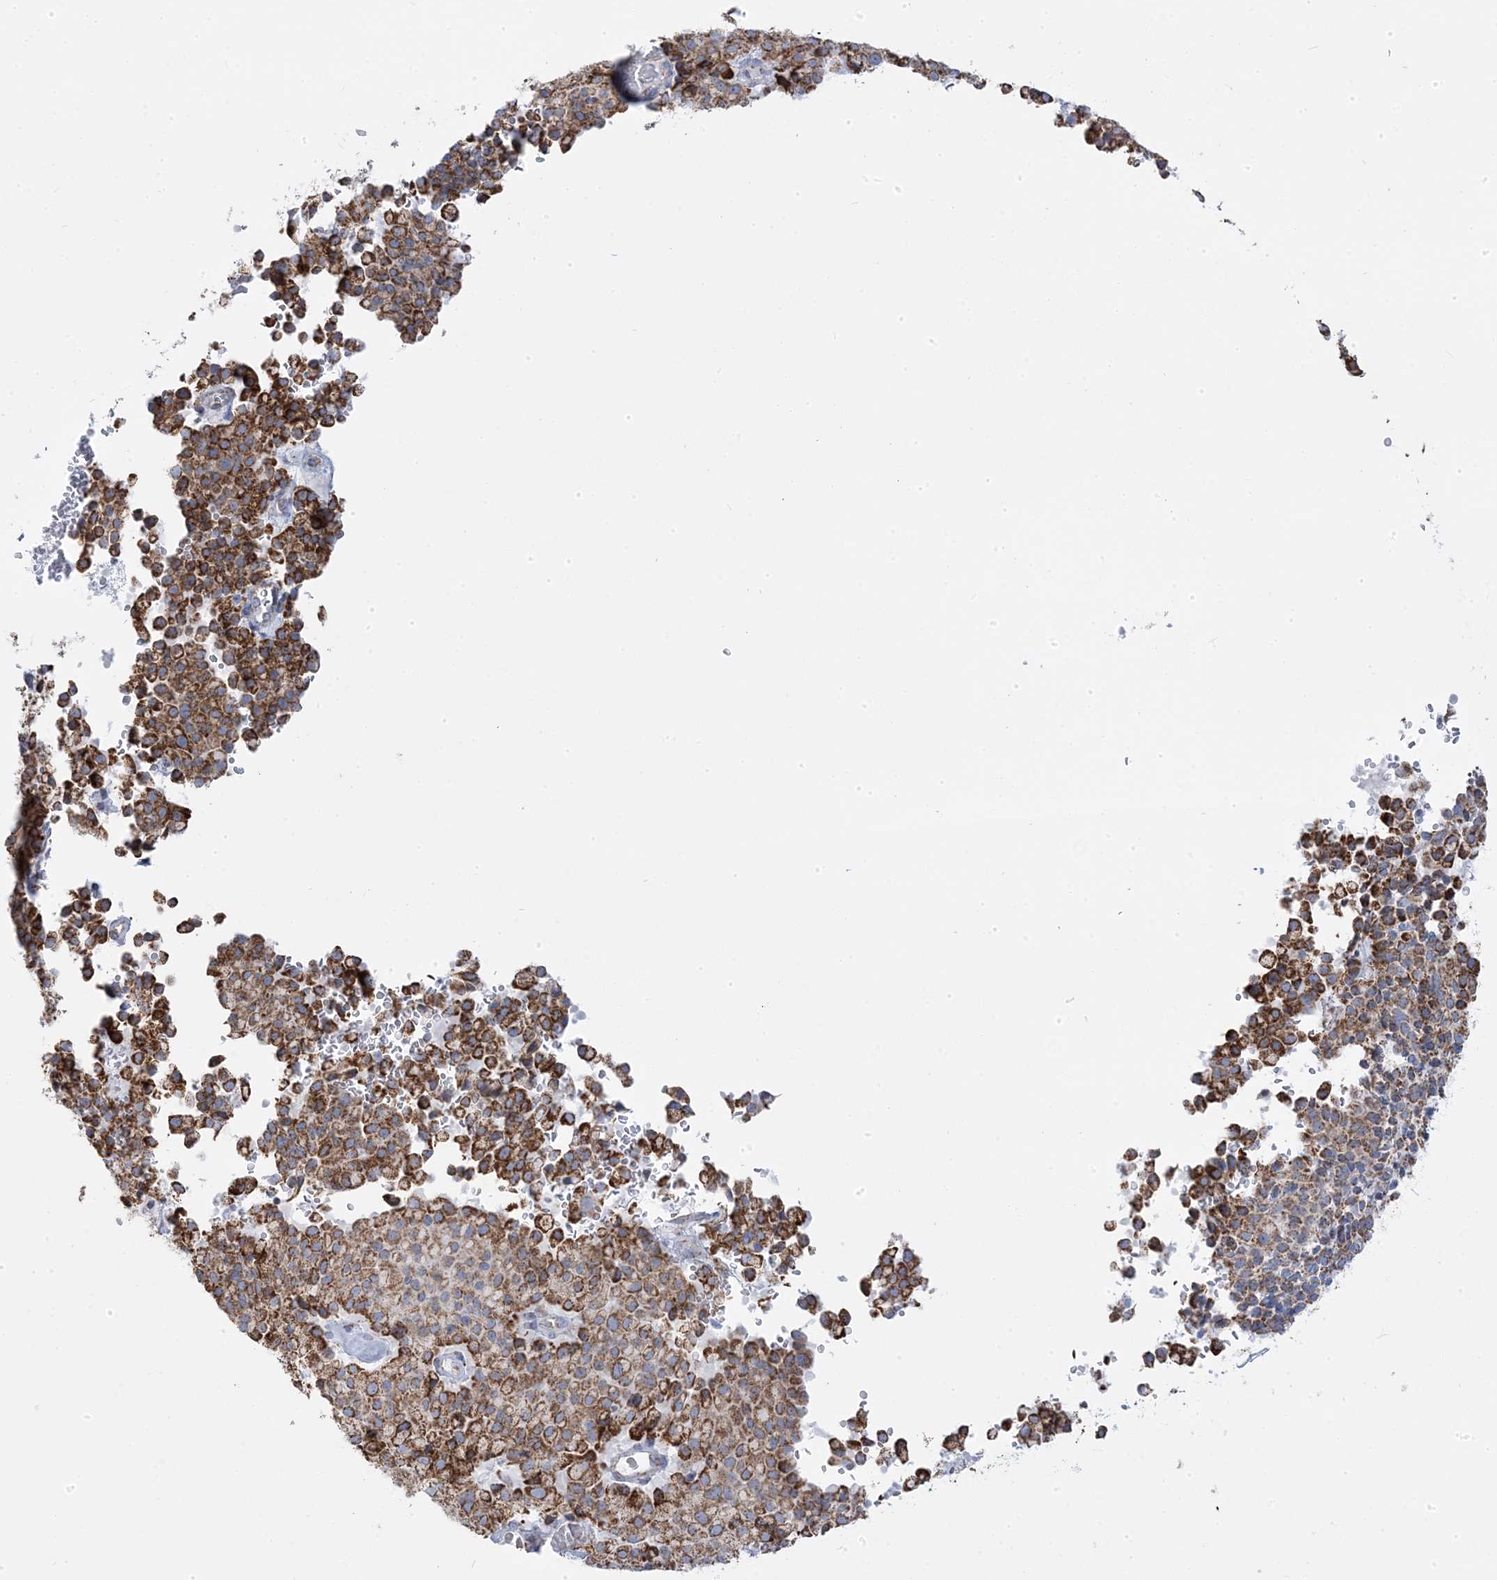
{"staining": {"intensity": "moderate", "quantity": ">75%", "location": "cytoplasmic/membranous"}, "tissue": "pancreatic cancer", "cell_type": "Tumor cells", "image_type": "cancer", "snomed": [{"axis": "morphology", "description": "Adenocarcinoma, NOS"}, {"axis": "topography", "description": "Pancreas"}], "caption": "Pancreatic cancer tissue displays moderate cytoplasmic/membranous positivity in about >75% of tumor cells, visualized by immunohistochemistry.", "gene": "PCCB", "patient": {"sex": "male", "age": 65}}